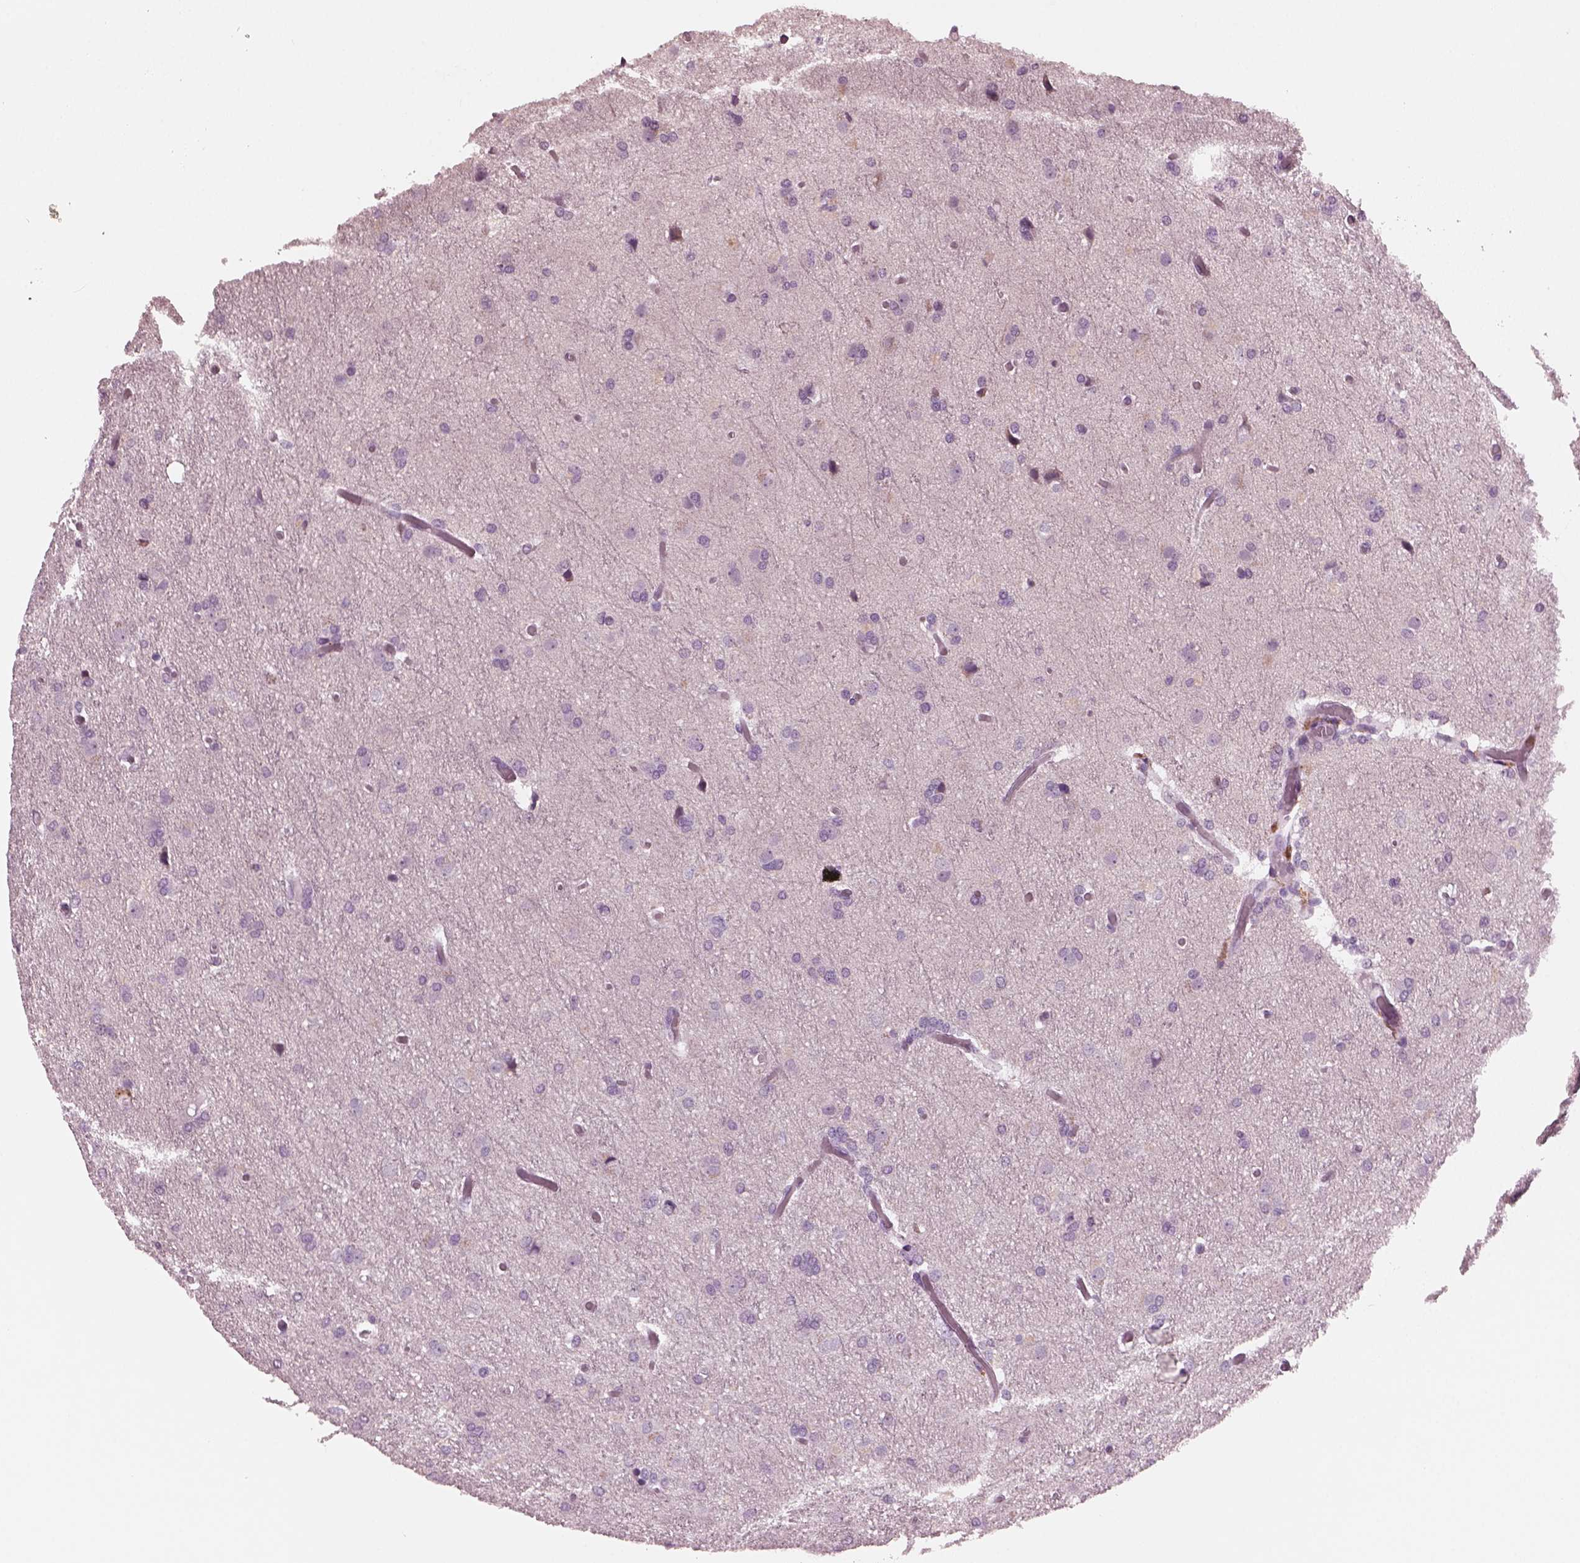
{"staining": {"intensity": "negative", "quantity": "none", "location": "none"}, "tissue": "glioma", "cell_type": "Tumor cells", "image_type": "cancer", "snomed": [{"axis": "morphology", "description": "Glioma, malignant, High grade"}, {"axis": "topography", "description": "Brain"}], "caption": "This is an immunohistochemistry image of glioma. There is no positivity in tumor cells.", "gene": "SLAMF8", "patient": {"sex": "male", "age": 68}}